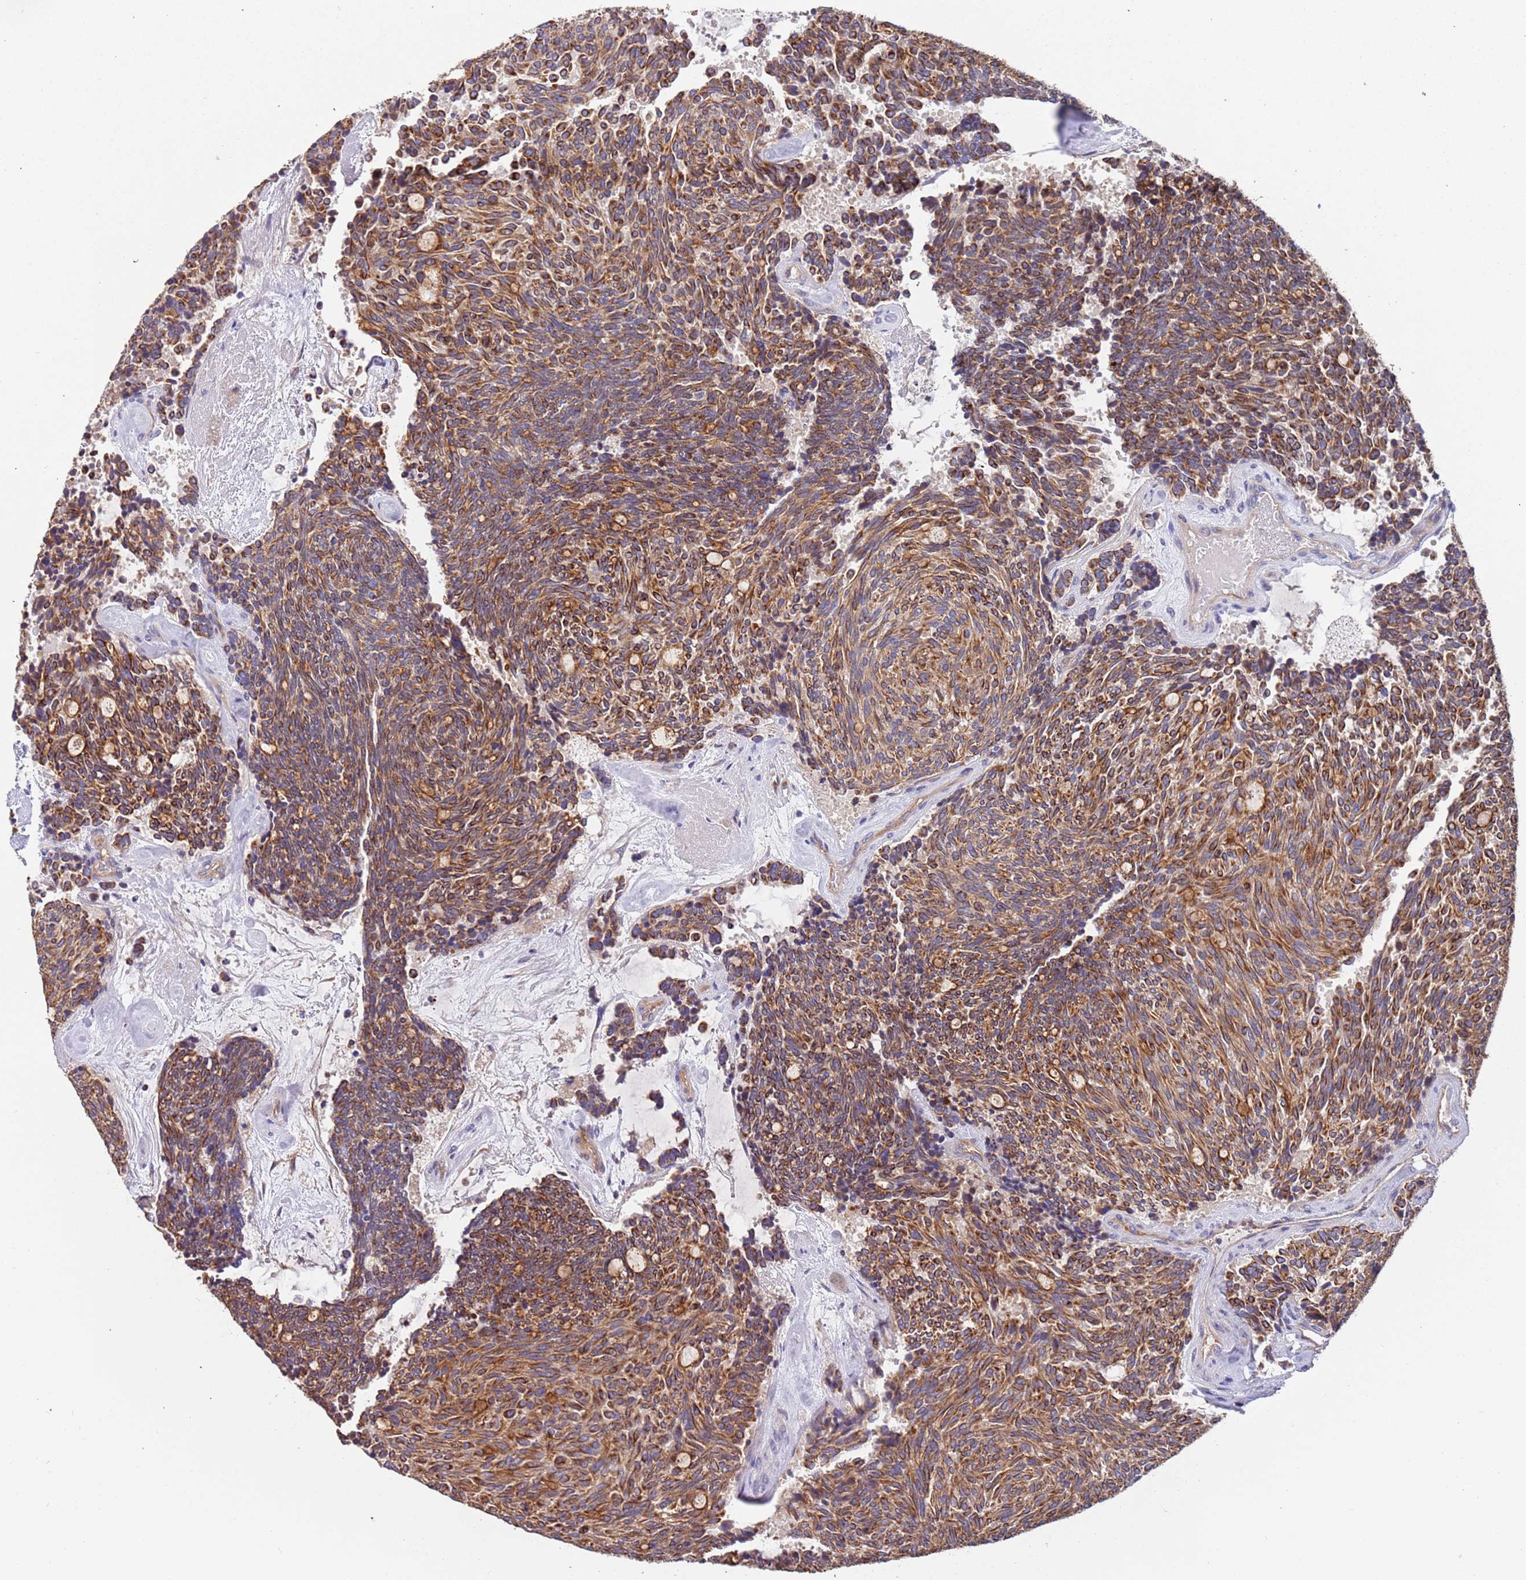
{"staining": {"intensity": "moderate", "quantity": ">75%", "location": "cytoplasmic/membranous"}, "tissue": "carcinoid", "cell_type": "Tumor cells", "image_type": "cancer", "snomed": [{"axis": "morphology", "description": "Carcinoid, malignant, NOS"}, {"axis": "topography", "description": "Pancreas"}], "caption": "About >75% of tumor cells in human malignant carcinoid demonstrate moderate cytoplasmic/membranous protein expression as visualized by brown immunohistochemical staining.", "gene": "LAMB4", "patient": {"sex": "female", "age": 54}}